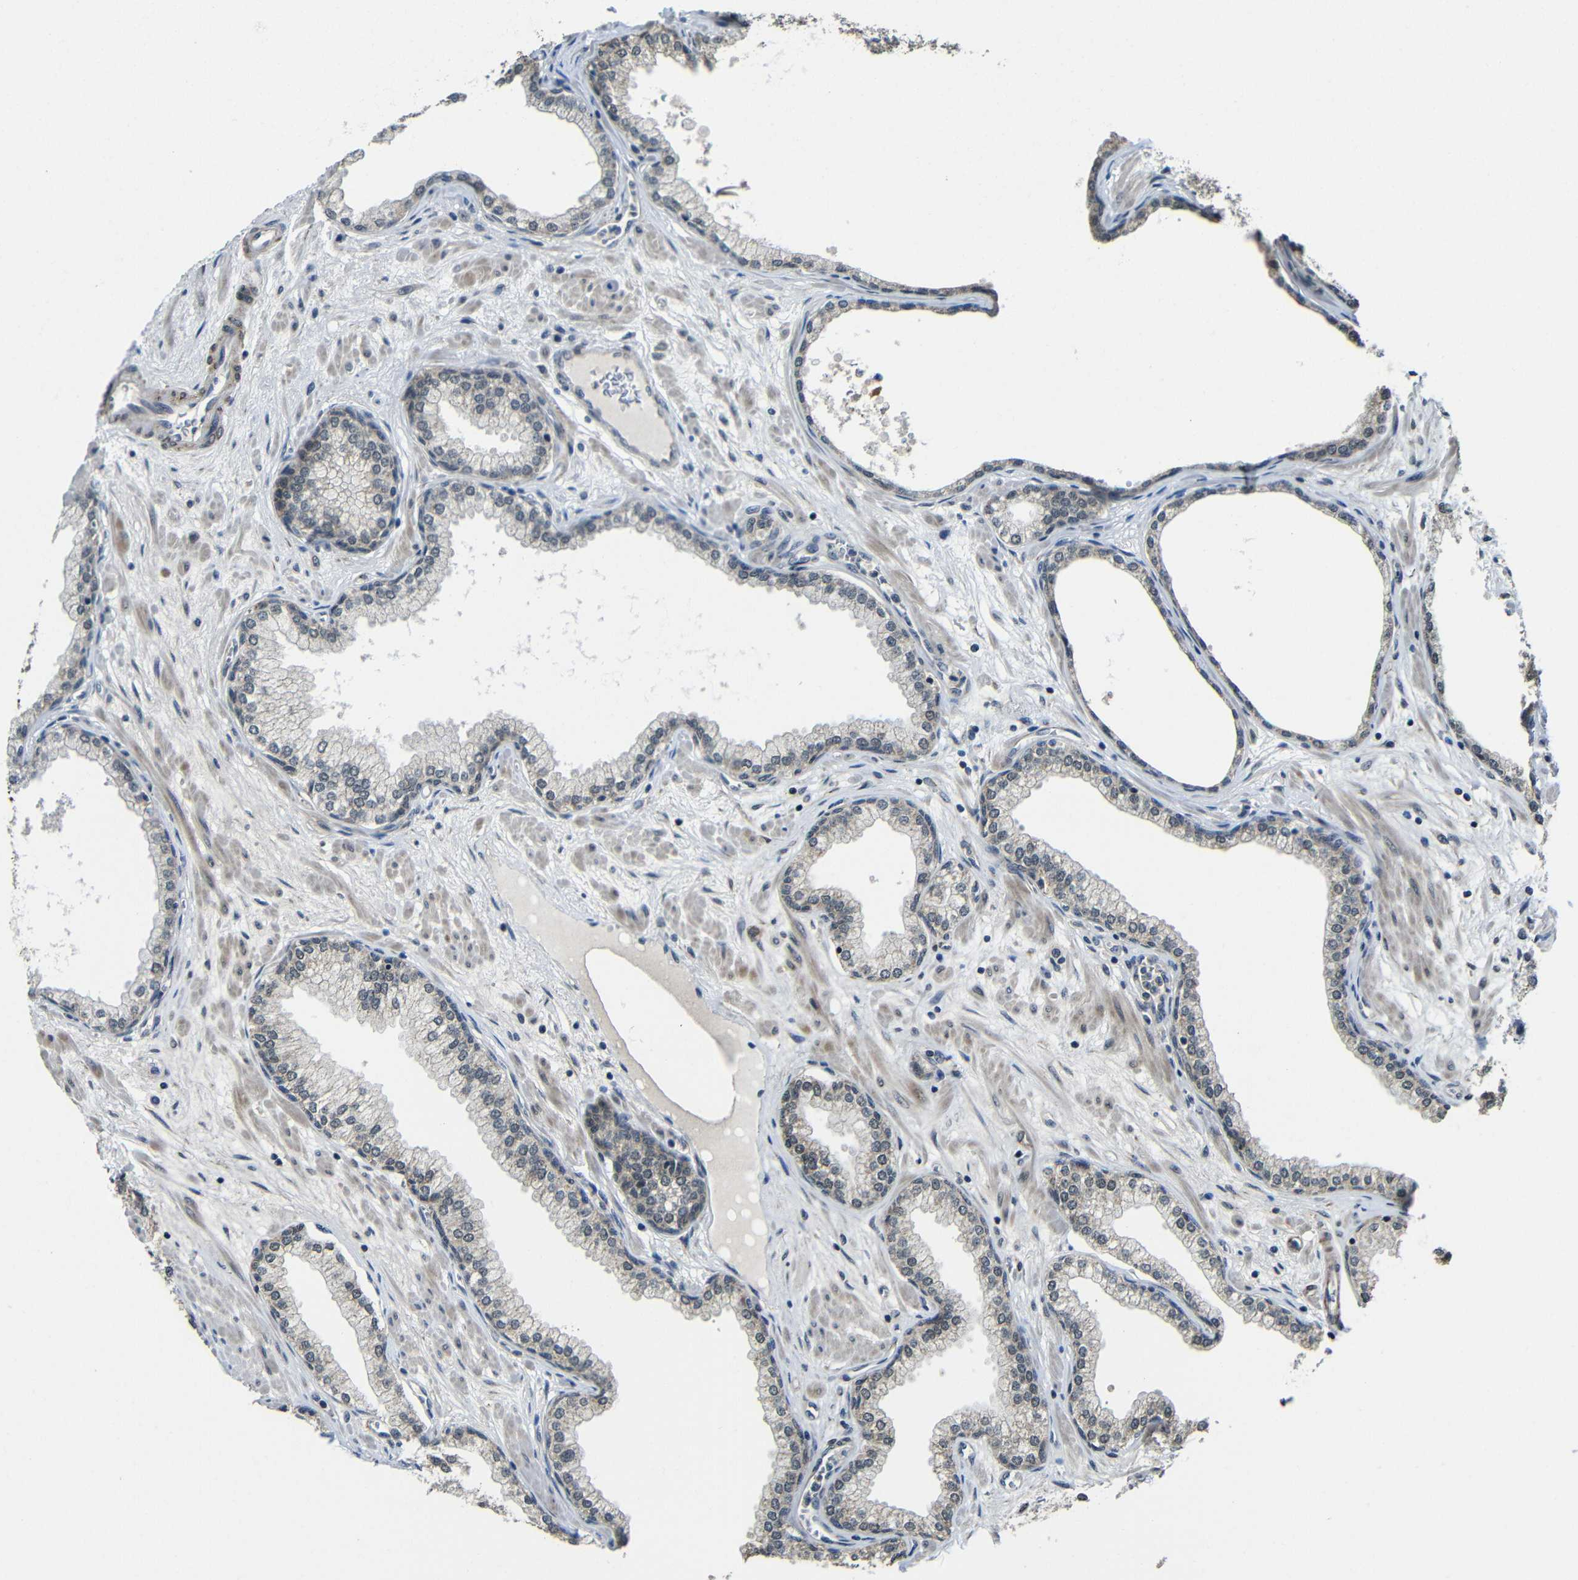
{"staining": {"intensity": "moderate", "quantity": "<25%", "location": "cytoplasmic/membranous"}, "tissue": "prostate", "cell_type": "Glandular cells", "image_type": "normal", "snomed": [{"axis": "morphology", "description": "Normal tissue, NOS"}, {"axis": "morphology", "description": "Urothelial carcinoma, Low grade"}, {"axis": "topography", "description": "Urinary bladder"}, {"axis": "topography", "description": "Prostate"}], "caption": "This histopathology image exhibits unremarkable prostate stained with immunohistochemistry to label a protein in brown. The cytoplasmic/membranous of glandular cells show moderate positivity for the protein. Nuclei are counter-stained blue.", "gene": "FAM172A", "patient": {"sex": "male", "age": 60}}